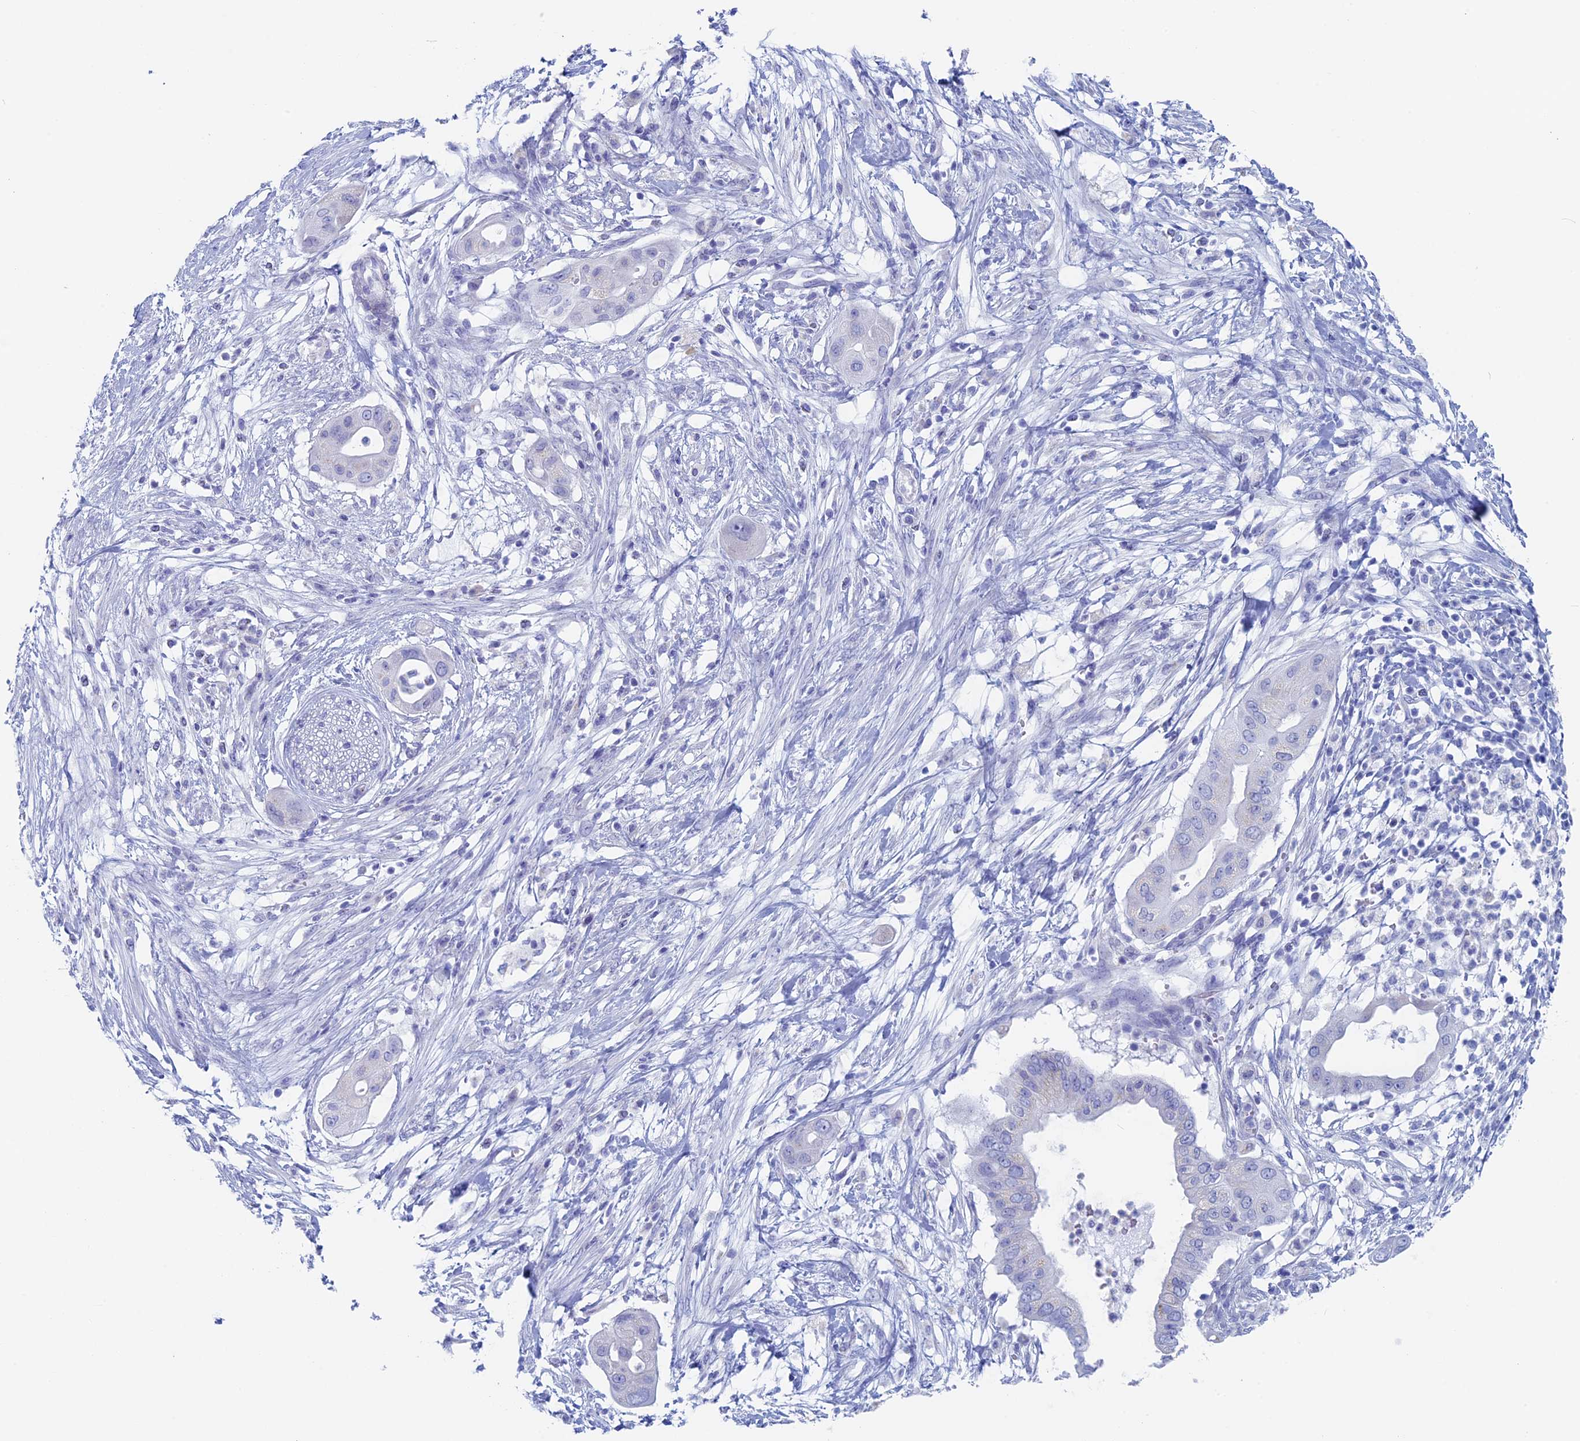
{"staining": {"intensity": "negative", "quantity": "none", "location": "none"}, "tissue": "pancreatic cancer", "cell_type": "Tumor cells", "image_type": "cancer", "snomed": [{"axis": "morphology", "description": "Adenocarcinoma, NOS"}, {"axis": "topography", "description": "Pancreas"}], "caption": "This histopathology image is of pancreatic adenocarcinoma stained with immunohistochemistry (IHC) to label a protein in brown with the nuclei are counter-stained blue. There is no expression in tumor cells. (Brightfield microscopy of DAB (3,3'-diaminobenzidine) immunohistochemistry at high magnification).", "gene": "MAGEB6", "patient": {"sex": "male", "age": 68}}